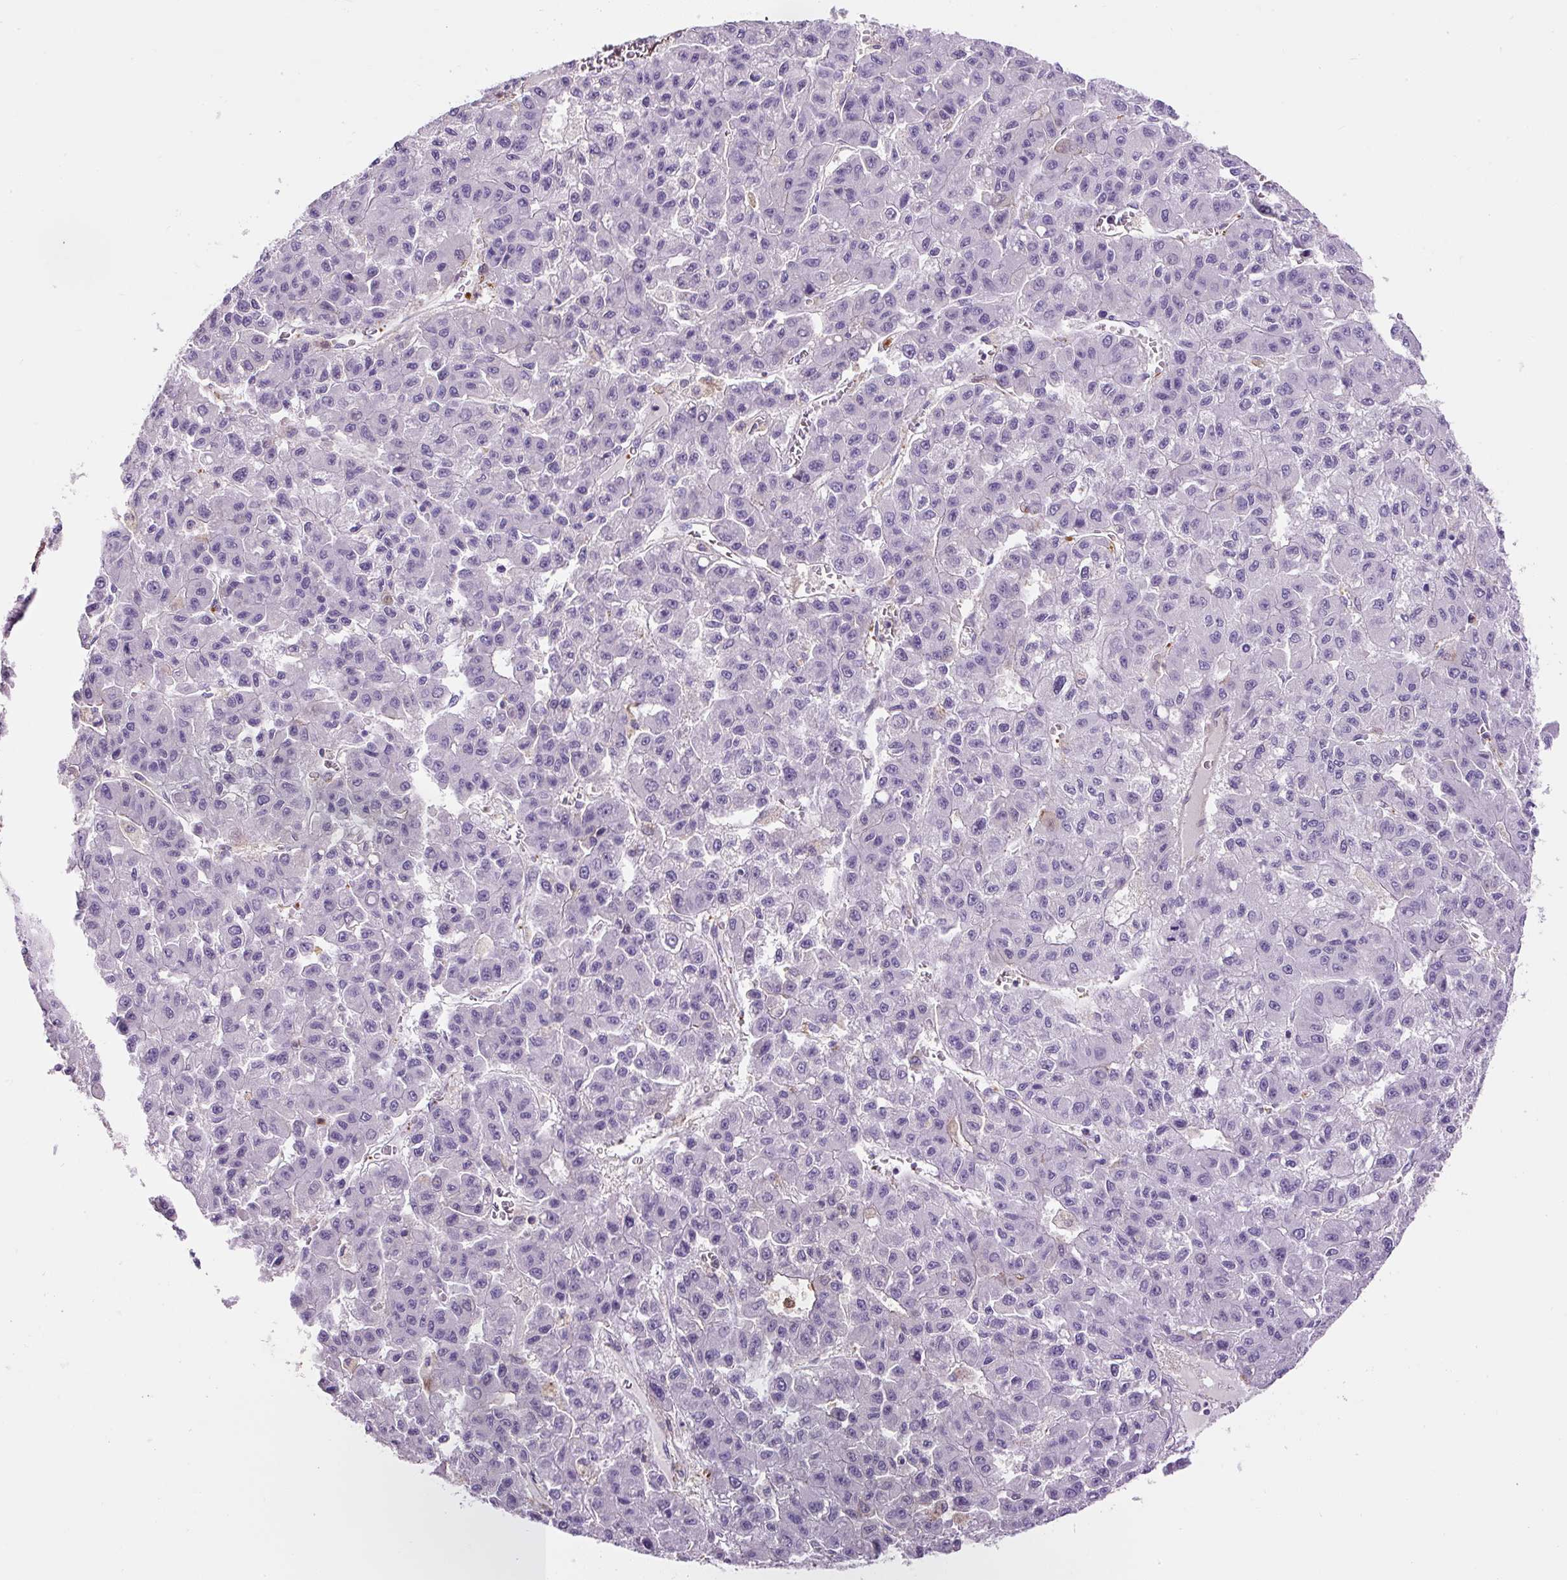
{"staining": {"intensity": "negative", "quantity": "none", "location": "none"}, "tissue": "liver cancer", "cell_type": "Tumor cells", "image_type": "cancer", "snomed": [{"axis": "morphology", "description": "Carcinoma, Hepatocellular, NOS"}, {"axis": "topography", "description": "Liver"}], "caption": "The histopathology image exhibits no staining of tumor cells in liver cancer (hepatocellular carcinoma).", "gene": "B3GALT5", "patient": {"sex": "male", "age": 70}}